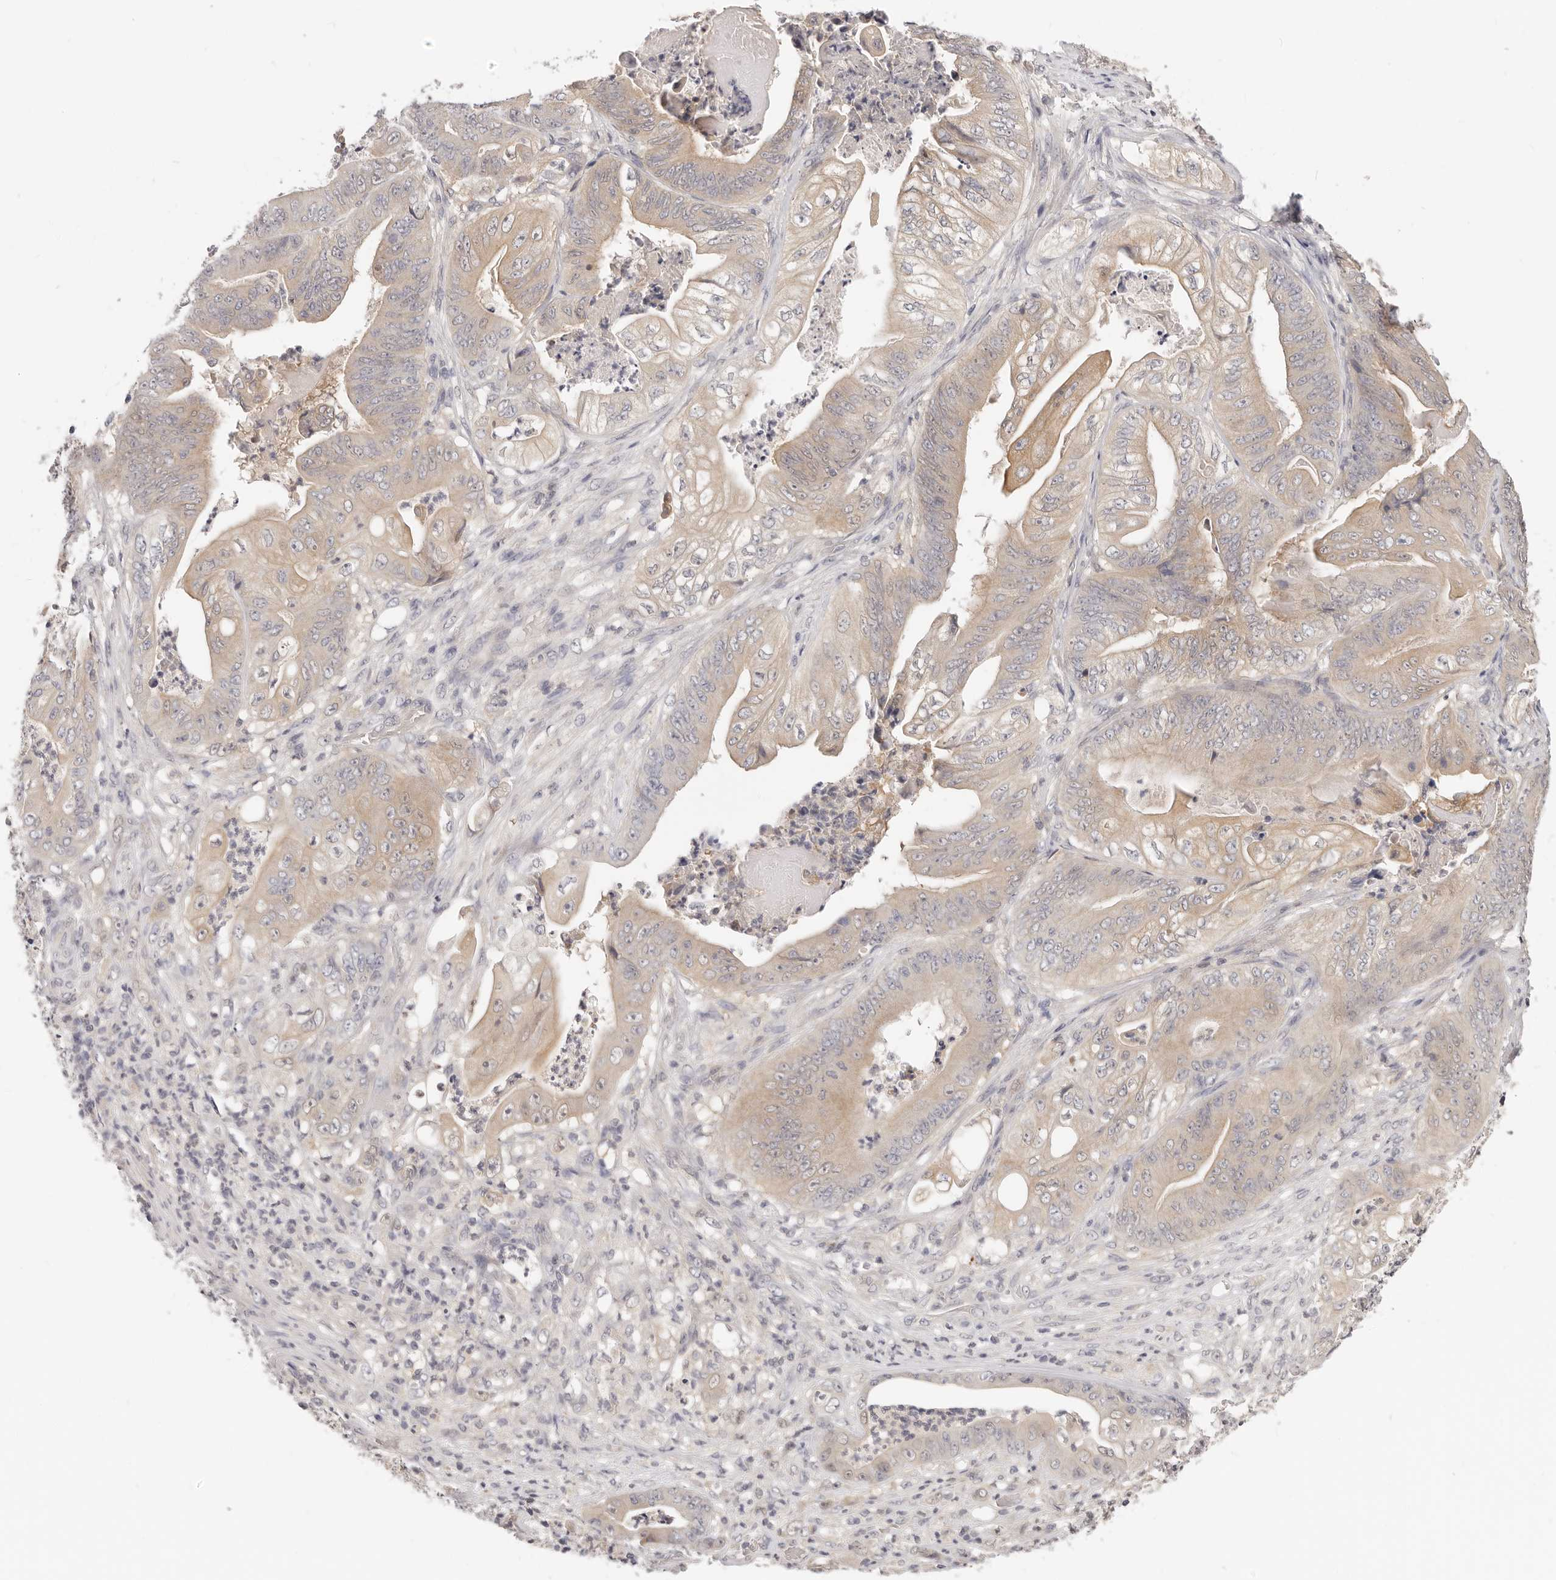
{"staining": {"intensity": "weak", "quantity": ">75%", "location": "cytoplasmic/membranous"}, "tissue": "stomach cancer", "cell_type": "Tumor cells", "image_type": "cancer", "snomed": [{"axis": "morphology", "description": "Adenocarcinoma, NOS"}, {"axis": "topography", "description": "Stomach"}], "caption": "This is a histology image of immunohistochemistry staining of adenocarcinoma (stomach), which shows weak expression in the cytoplasmic/membranous of tumor cells.", "gene": "GGPS1", "patient": {"sex": "female", "age": 73}}